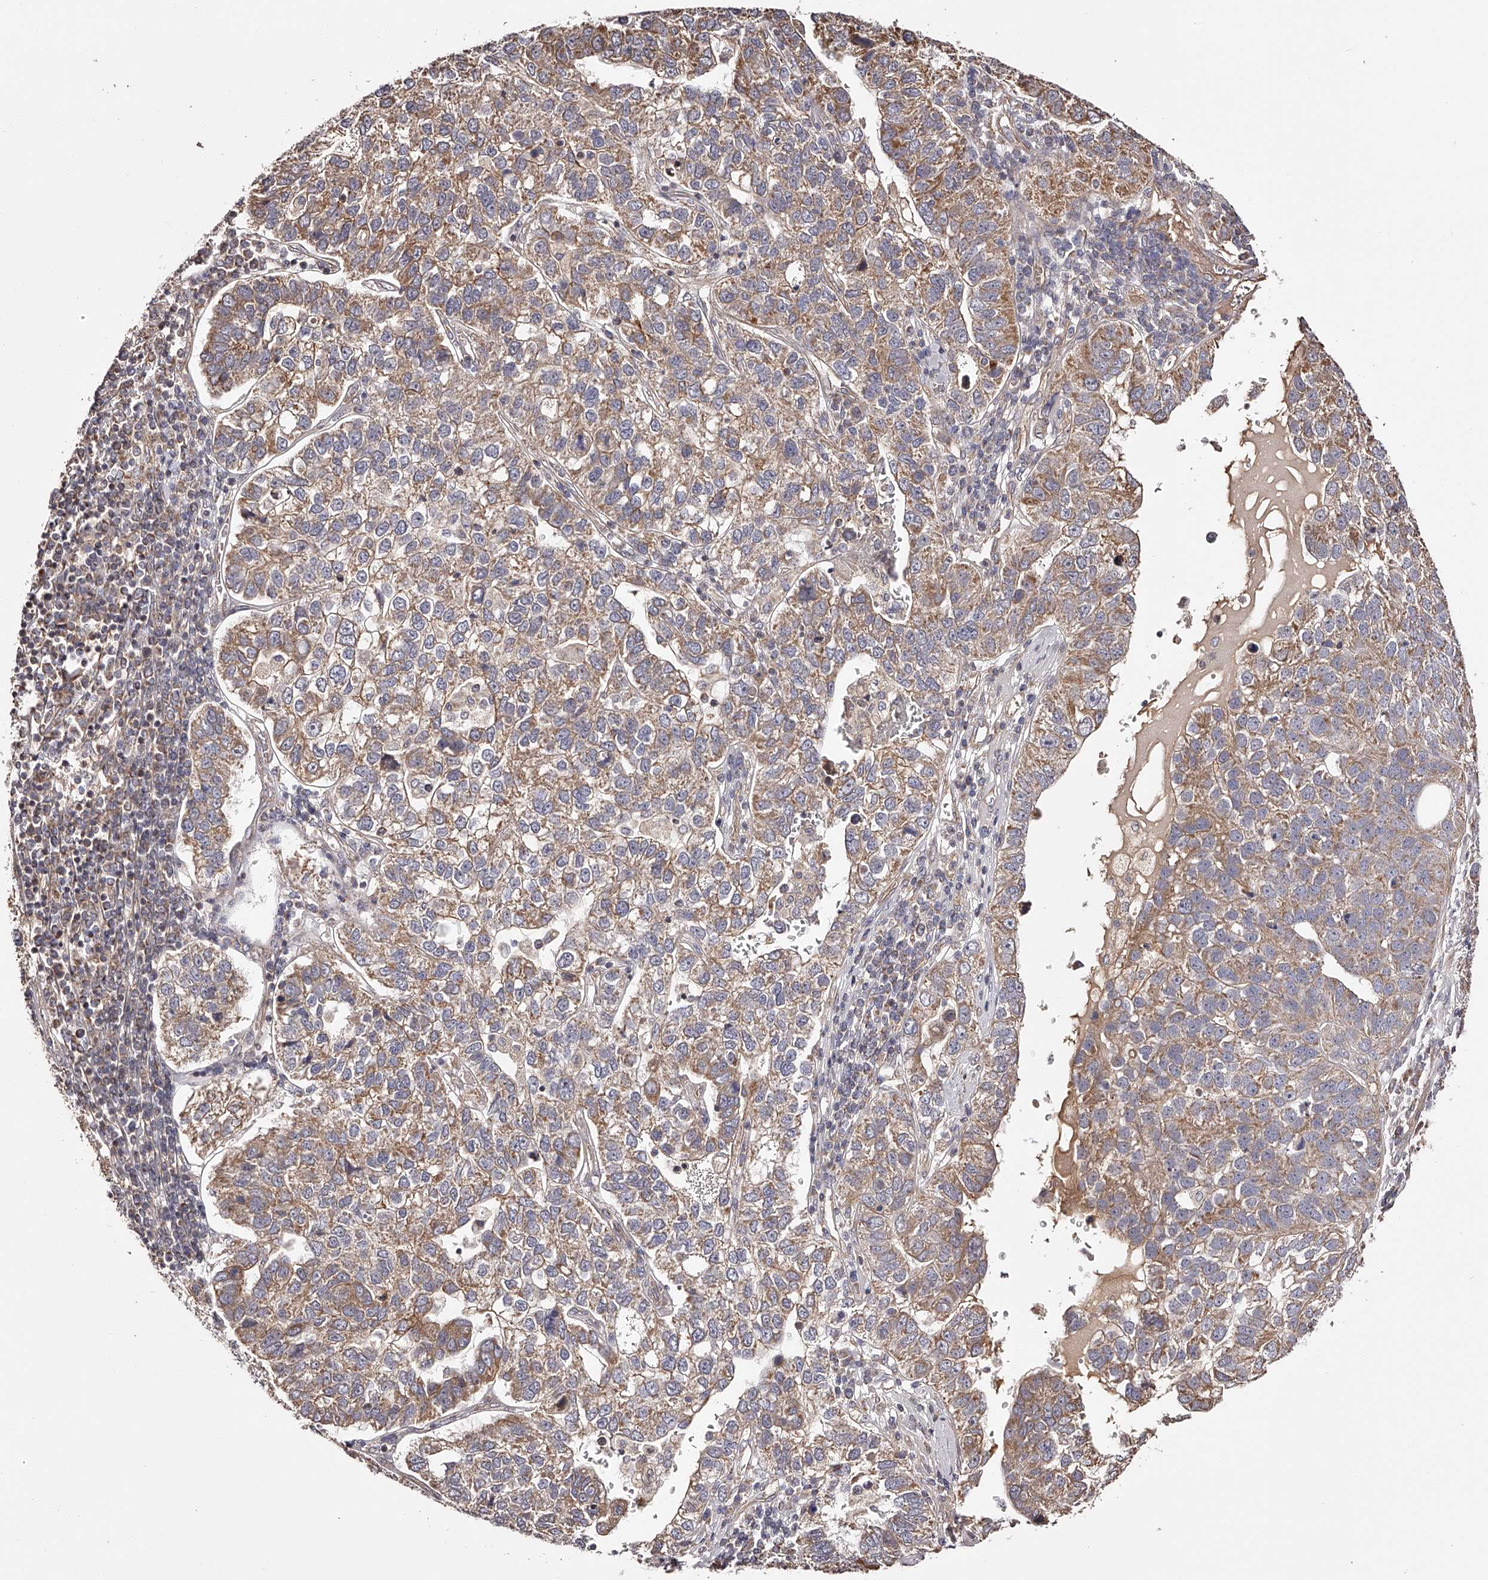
{"staining": {"intensity": "moderate", "quantity": ">75%", "location": "cytoplasmic/membranous"}, "tissue": "pancreatic cancer", "cell_type": "Tumor cells", "image_type": "cancer", "snomed": [{"axis": "morphology", "description": "Adenocarcinoma, NOS"}, {"axis": "topography", "description": "Pancreas"}], "caption": "A brown stain highlights moderate cytoplasmic/membranous positivity of a protein in pancreatic cancer (adenocarcinoma) tumor cells.", "gene": "USP21", "patient": {"sex": "female", "age": 61}}